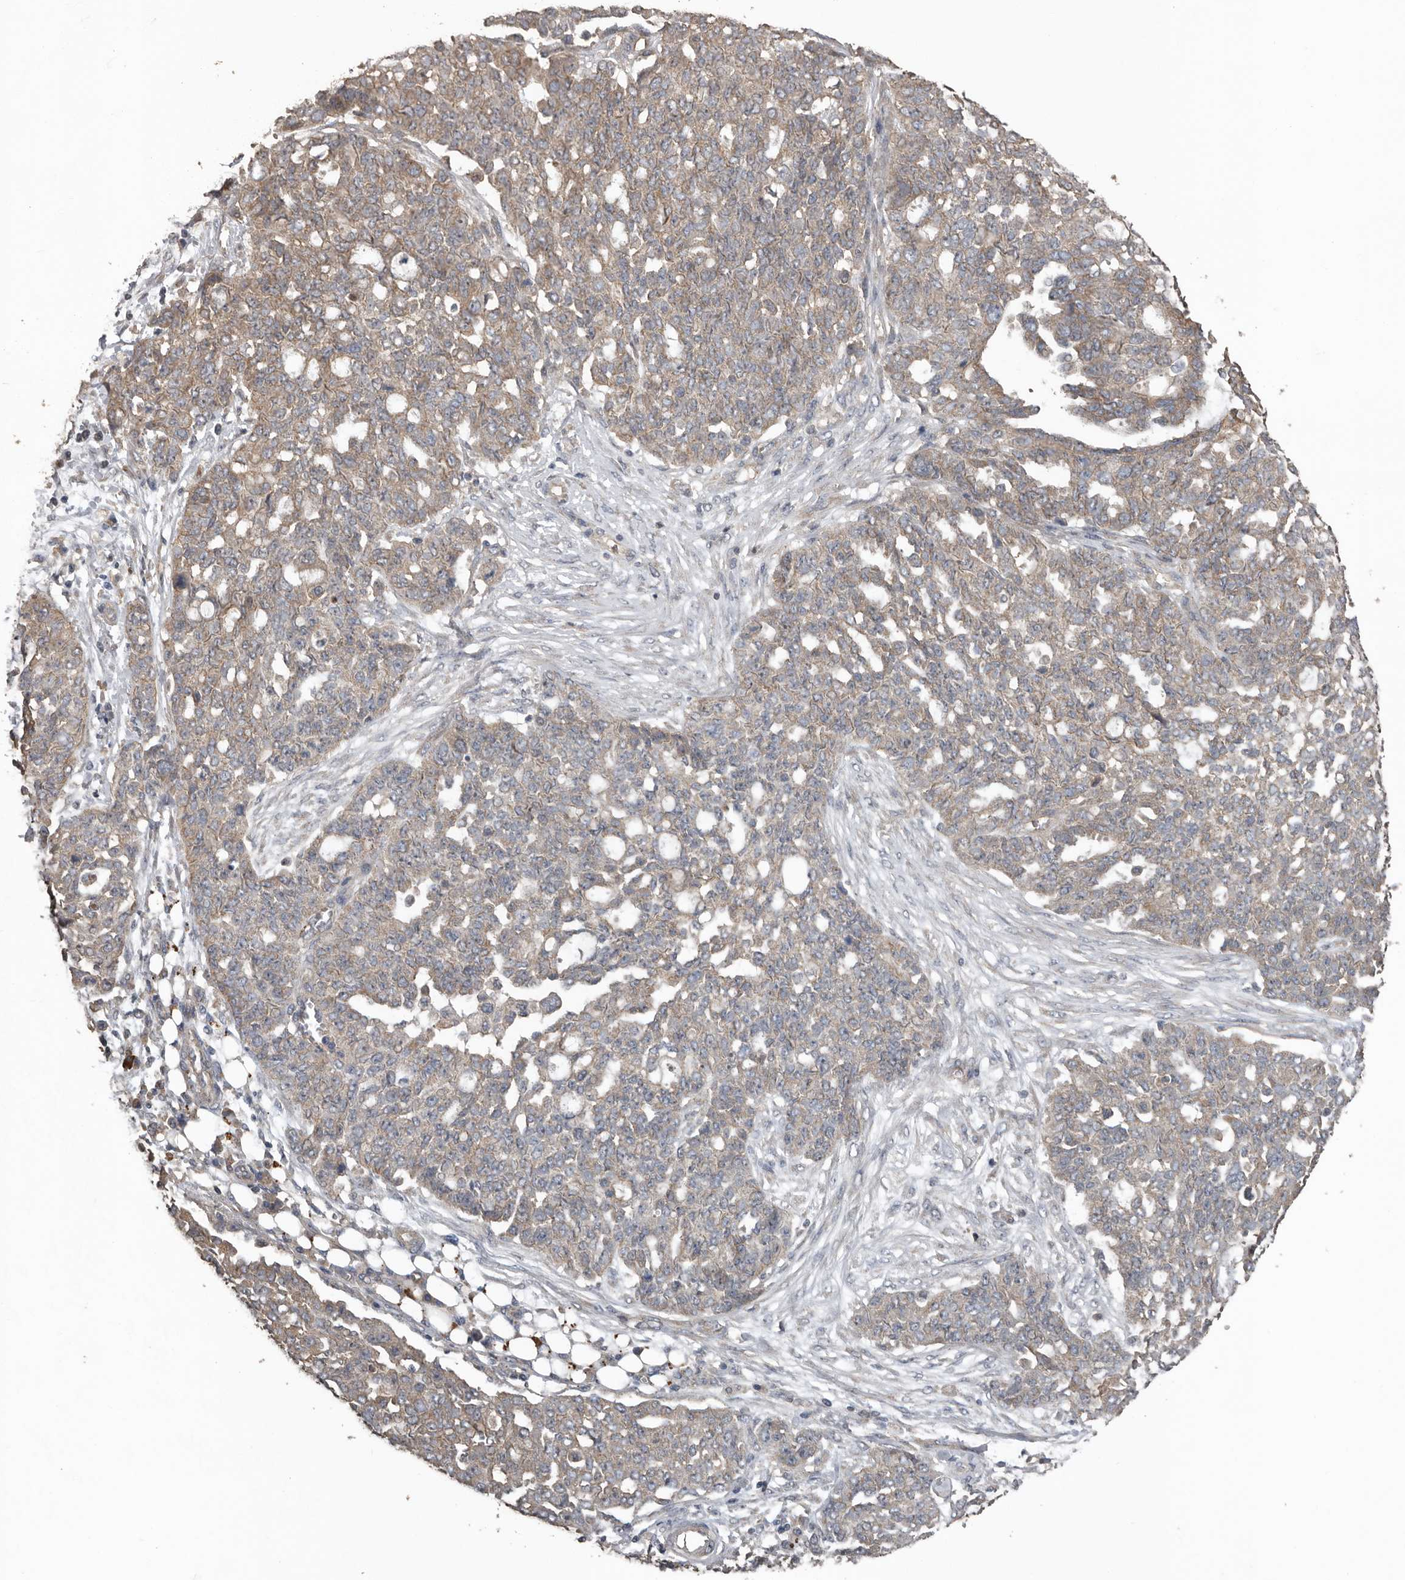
{"staining": {"intensity": "weak", "quantity": "25%-75%", "location": "cytoplasmic/membranous"}, "tissue": "ovarian cancer", "cell_type": "Tumor cells", "image_type": "cancer", "snomed": [{"axis": "morphology", "description": "Cystadenocarcinoma, serous, NOS"}, {"axis": "topography", "description": "Soft tissue"}, {"axis": "topography", "description": "Ovary"}], "caption": "A photomicrograph of ovarian cancer (serous cystadenocarcinoma) stained for a protein shows weak cytoplasmic/membranous brown staining in tumor cells. Immunohistochemistry stains the protein in brown and the nuclei are stained blue.", "gene": "HYAL4", "patient": {"sex": "female", "age": 57}}